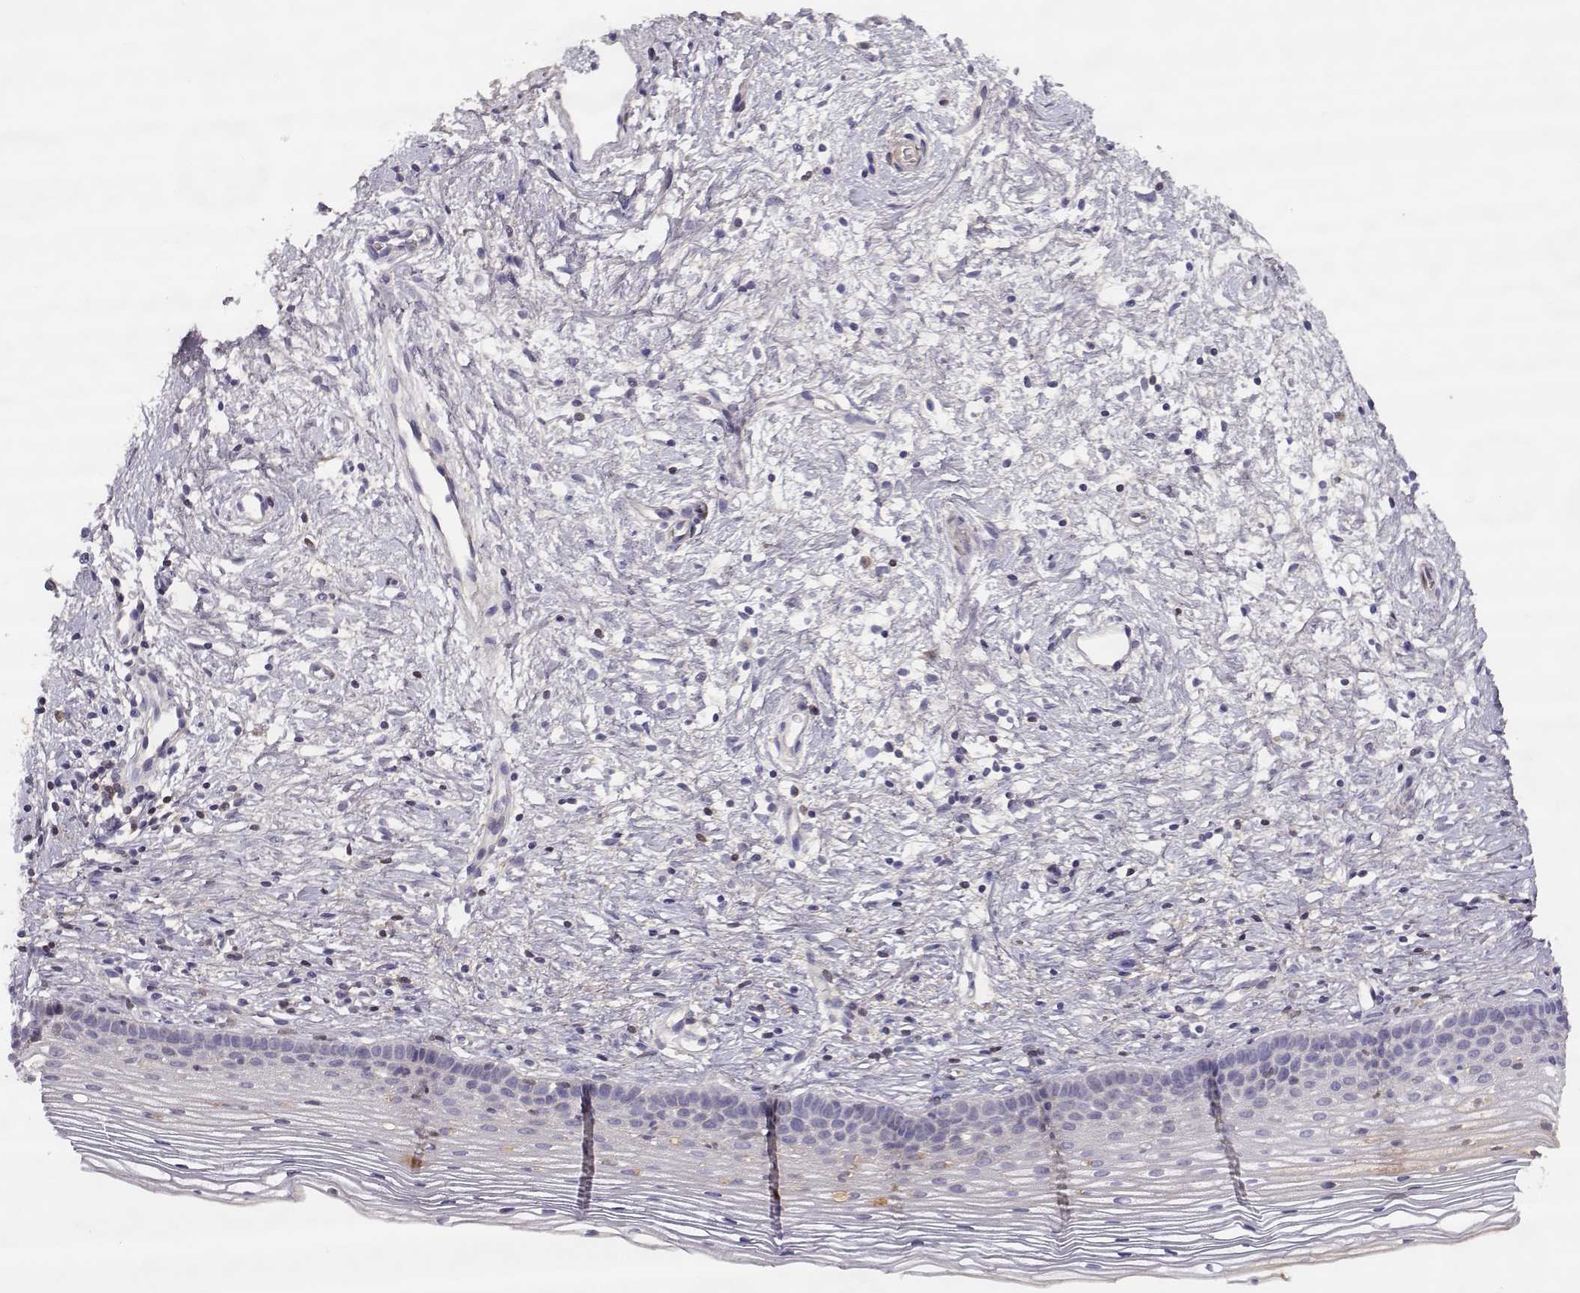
{"staining": {"intensity": "negative", "quantity": "none", "location": "none"}, "tissue": "cervix", "cell_type": "Glandular cells", "image_type": "normal", "snomed": [{"axis": "morphology", "description": "Normal tissue, NOS"}, {"axis": "topography", "description": "Cervix"}], "caption": "Image shows no protein positivity in glandular cells of normal cervix.", "gene": "SLCO6A1", "patient": {"sex": "female", "age": 39}}